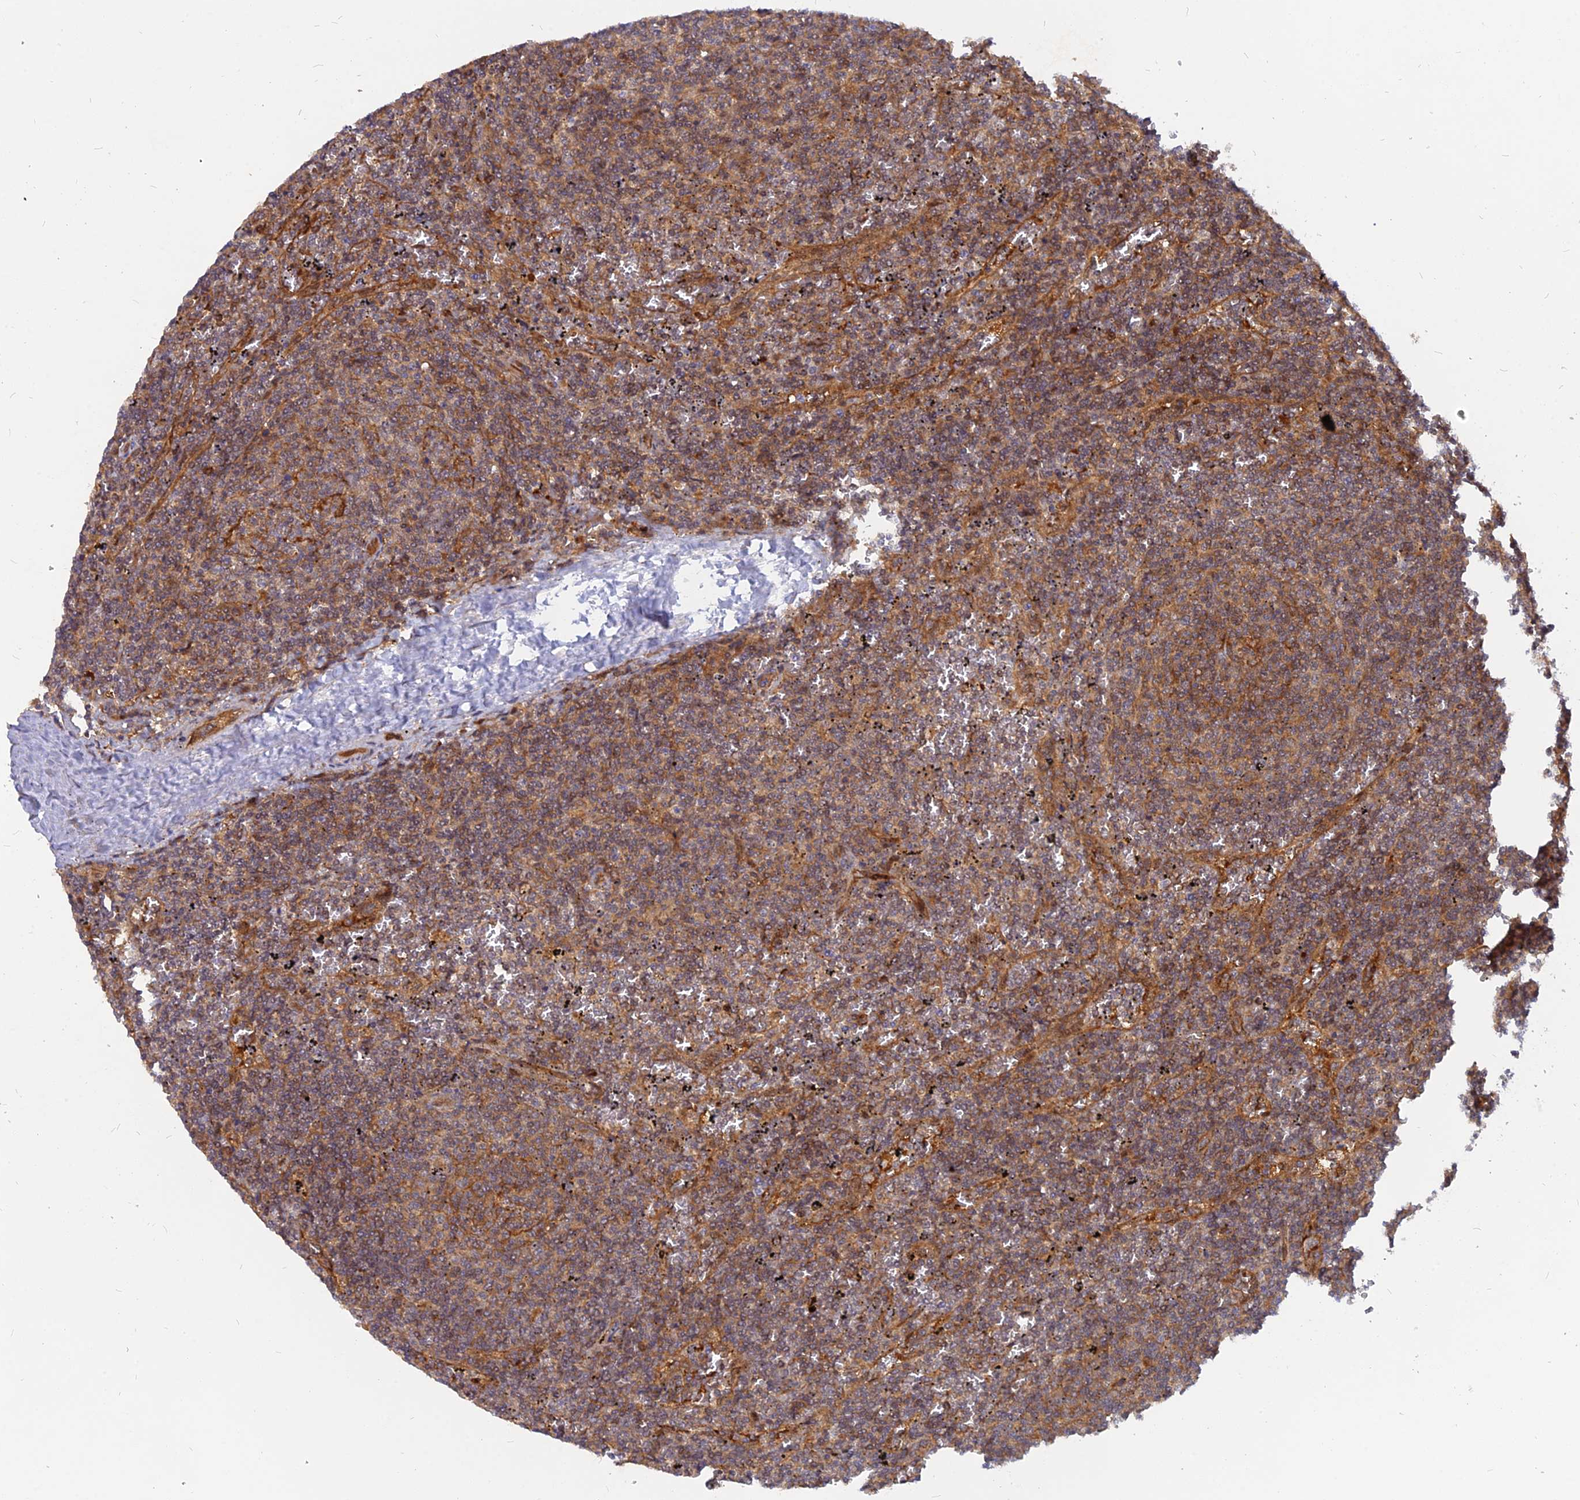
{"staining": {"intensity": "moderate", "quantity": "25%-75%", "location": "cytoplasmic/membranous,nuclear"}, "tissue": "lymphoma", "cell_type": "Tumor cells", "image_type": "cancer", "snomed": [{"axis": "morphology", "description": "Malignant lymphoma, non-Hodgkin's type, Low grade"}, {"axis": "topography", "description": "Spleen"}], "caption": "Moderate cytoplasmic/membranous and nuclear protein staining is appreciated in approximately 25%-75% of tumor cells in low-grade malignant lymphoma, non-Hodgkin's type.", "gene": "ARL2BP", "patient": {"sex": "female", "age": 50}}